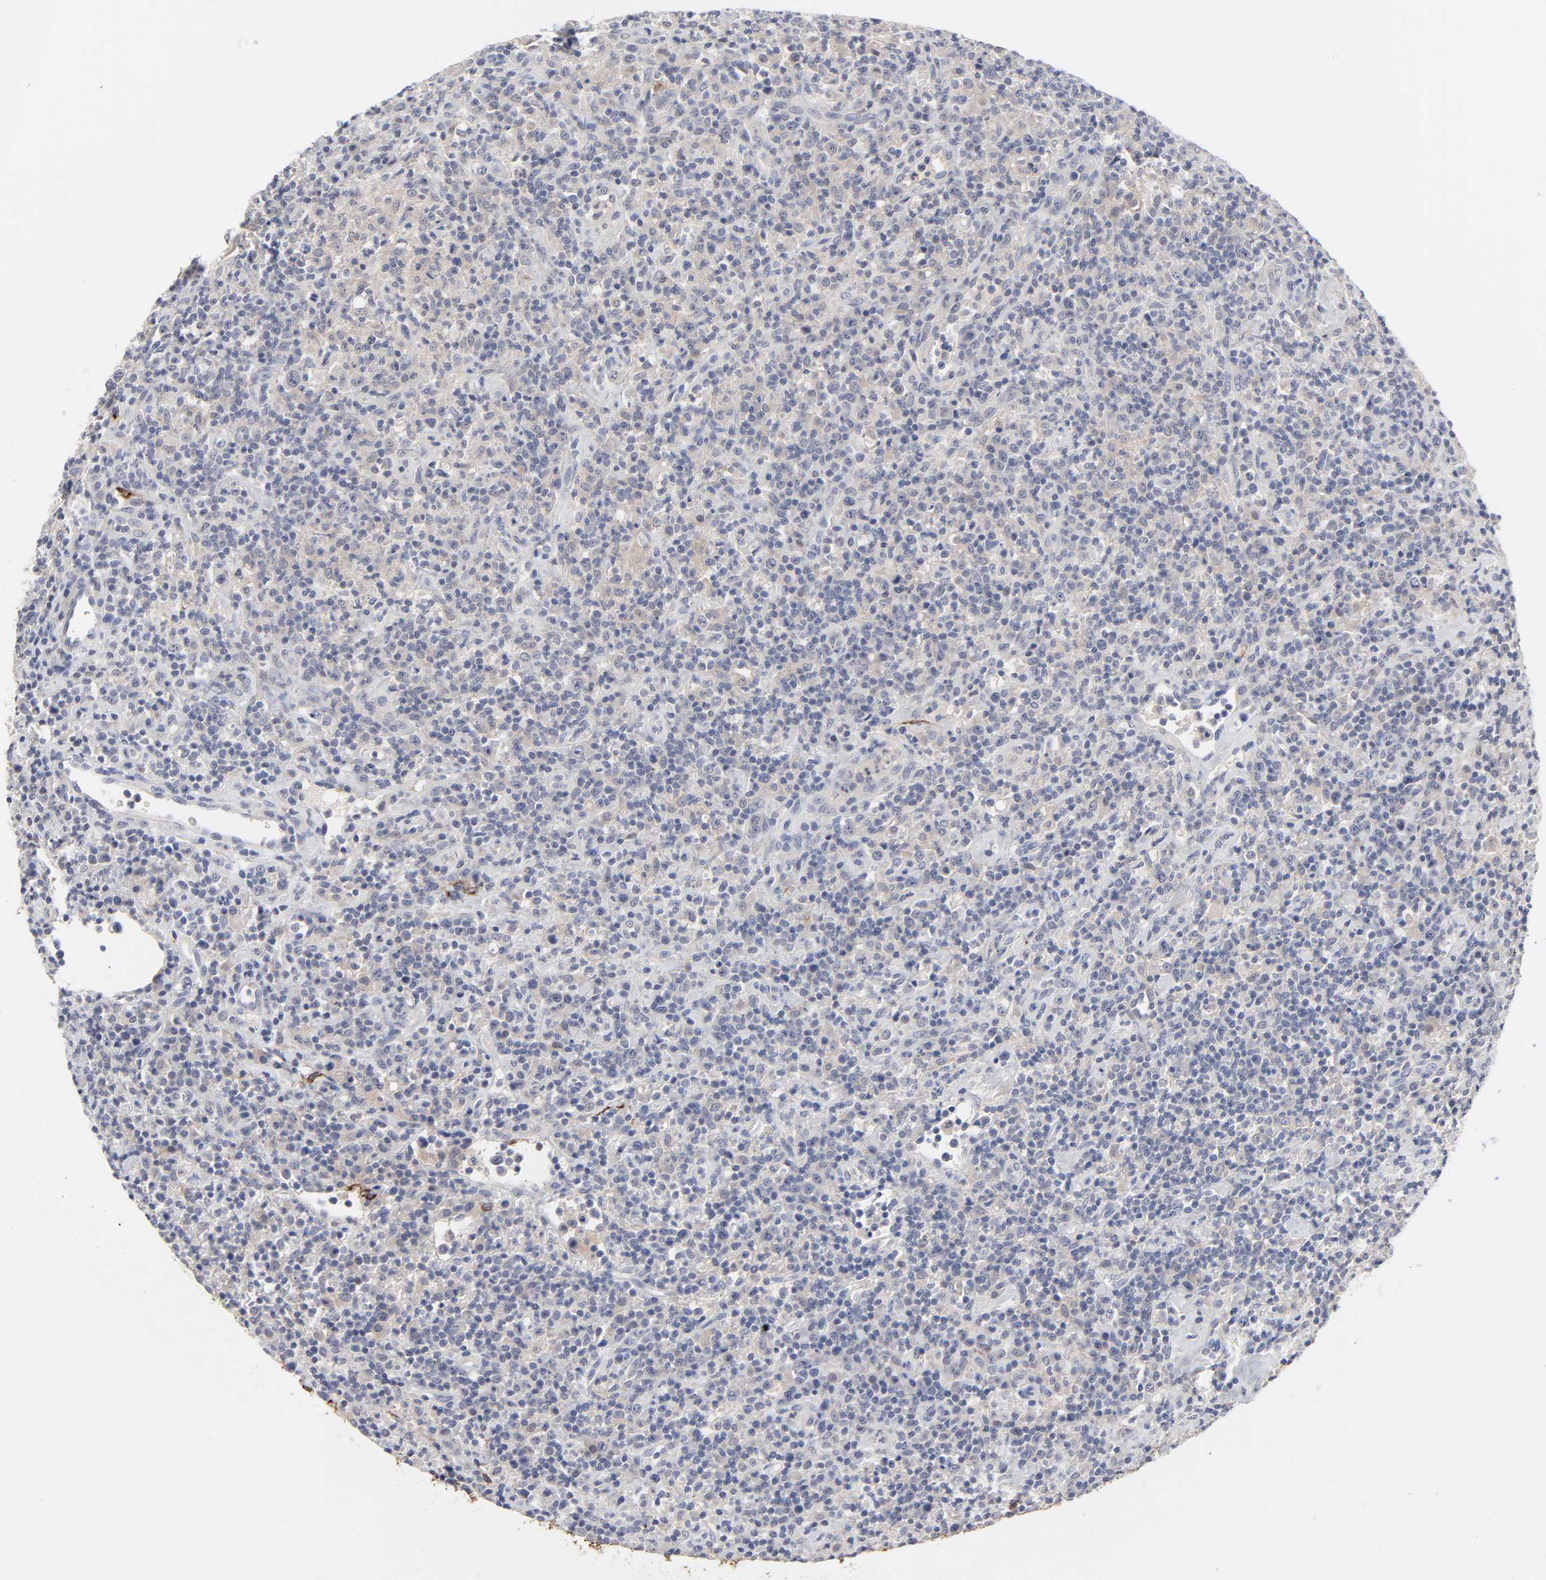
{"staining": {"intensity": "weak", "quantity": ">75%", "location": "cytoplasmic/membranous"}, "tissue": "lymphoma", "cell_type": "Tumor cells", "image_type": "cancer", "snomed": [{"axis": "morphology", "description": "Hodgkin's disease, NOS"}, {"axis": "topography", "description": "Lymph node"}], "caption": "Lymphoma stained with DAB immunohistochemistry shows low levels of weak cytoplasmic/membranous positivity in about >75% of tumor cells.", "gene": "CLEC4G", "patient": {"sex": "male", "age": 65}}